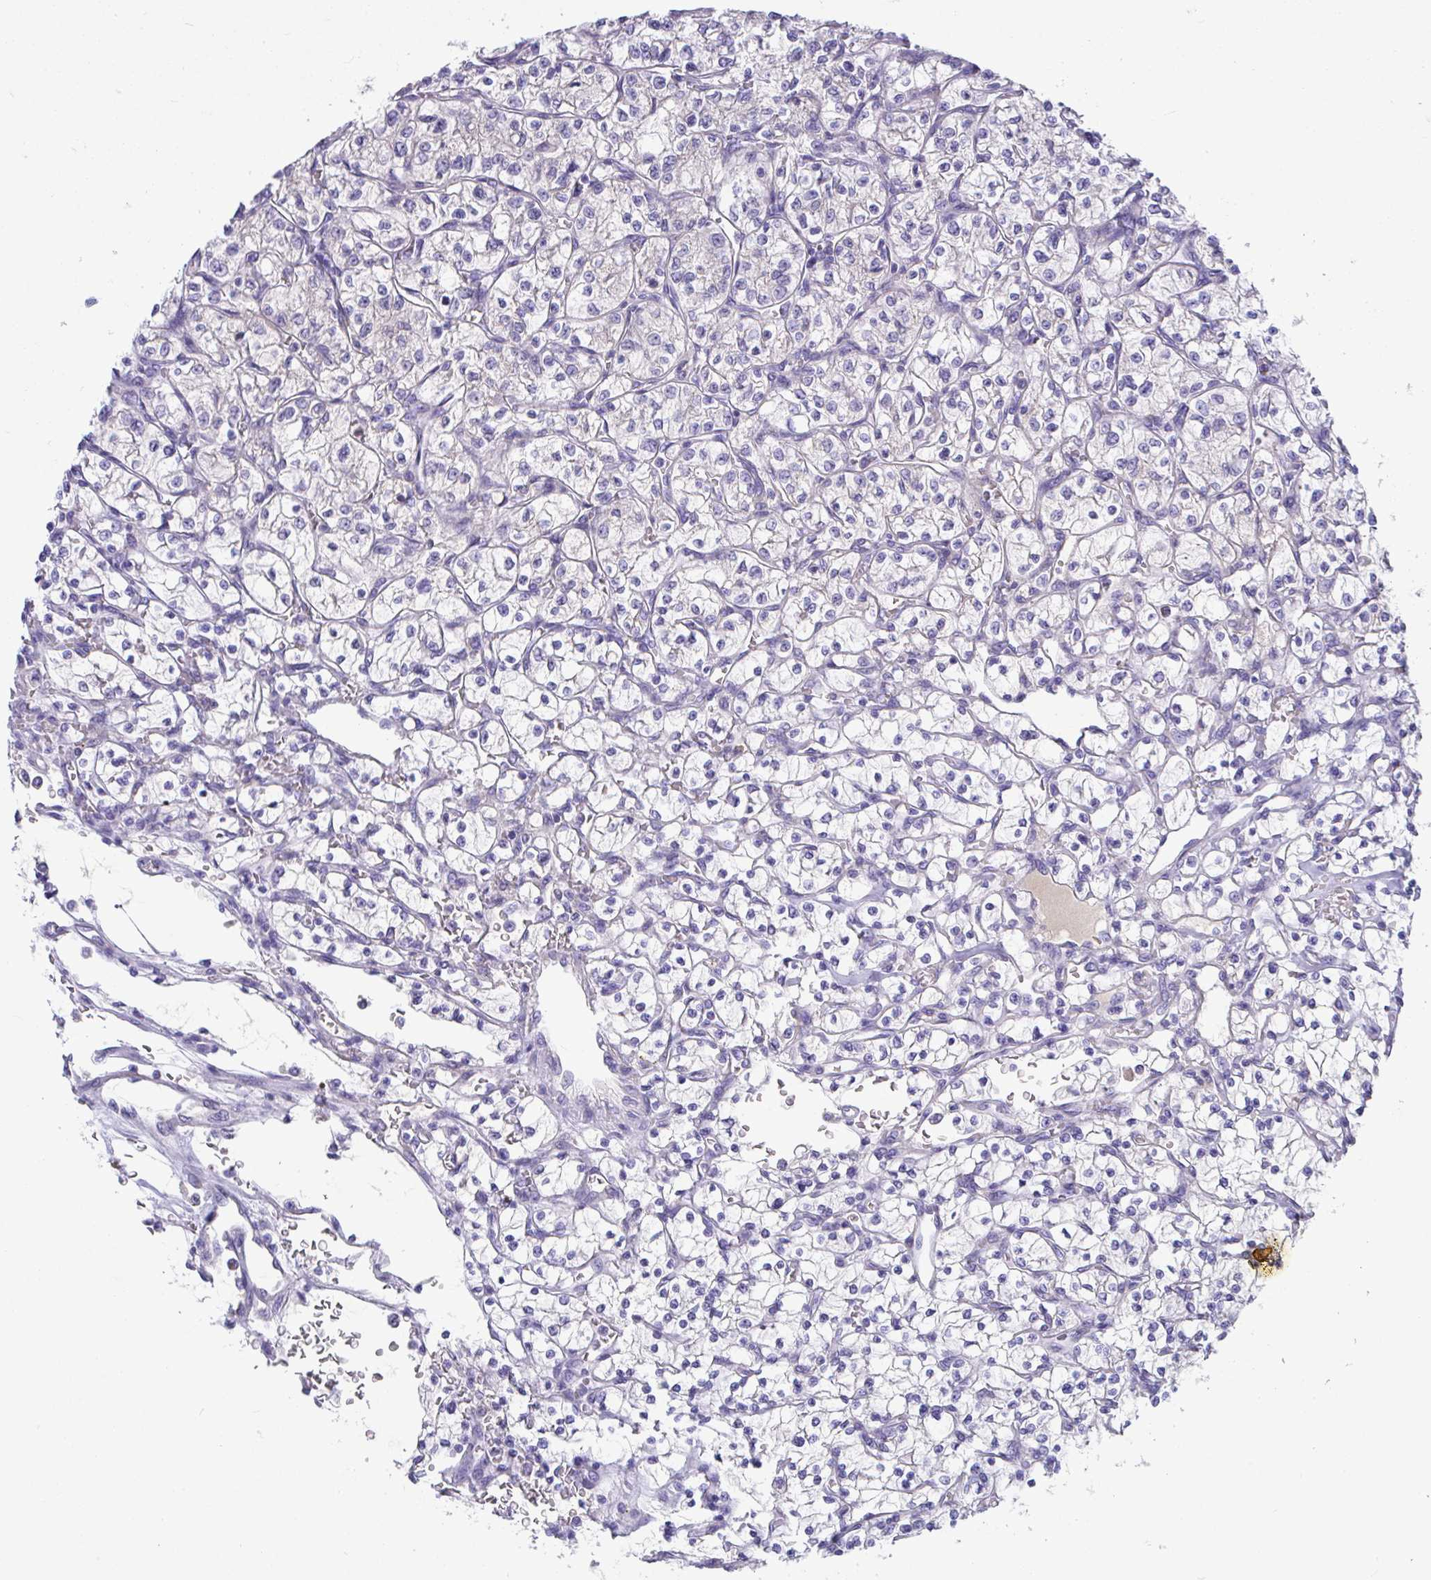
{"staining": {"intensity": "negative", "quantity": "none", "location": "none"}, "tissue": "renal cancer", "cell_type": "Tumor cells", "image_type": "cancer", "snomed": [{"axis": "morphology", "description": "Adenocarcinoma, NOS"}, {"axis": "topography", "description": "Kidney"}], "caption": "A high-resolution micrograph shows IHC staining of adenocarcinoma (renal), which demonstrates no significant positivity in tumor cells.", "gene": "COA5", "patient": {"sex": "female", "age": 64}}